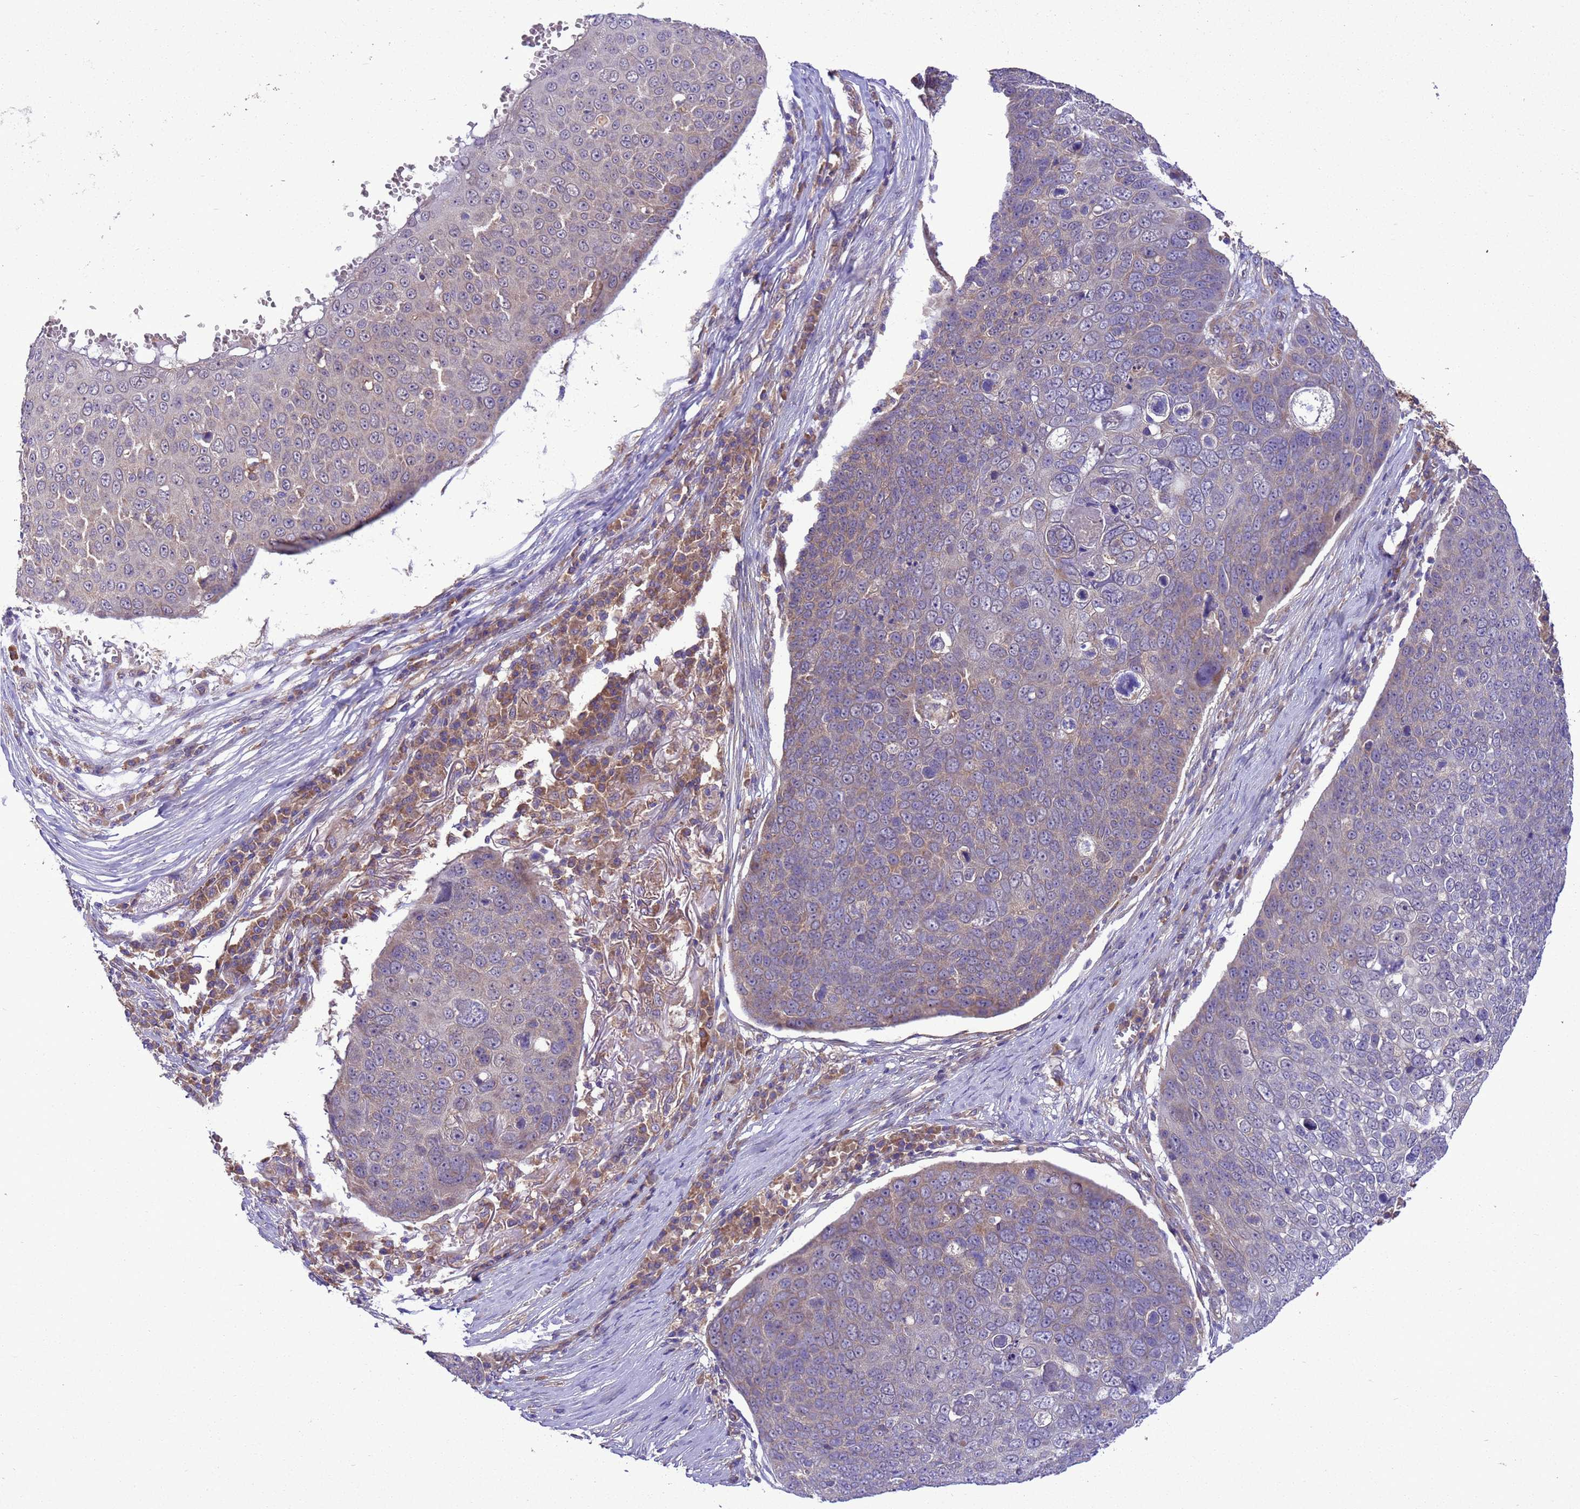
{"staining": {"intensity": "weak", "quantity": "<25%", "location": "cytoplasmic/membranous"}, "tissue": "skin cancer", "cell_type": "Tumor cells", "image_type": "cancer", "snomed": [{"axis": "morphology", "description": "Squamous cell carcinoma, NOS"}, {"axis": "topography", "description": "Skin"}], "caption": "Immunohistochemical staining of skin cancer reveals no significant positivity in tumor cells.", "gene": "ARHGAP12", "patient": {"sex": "male", "age": 71}}